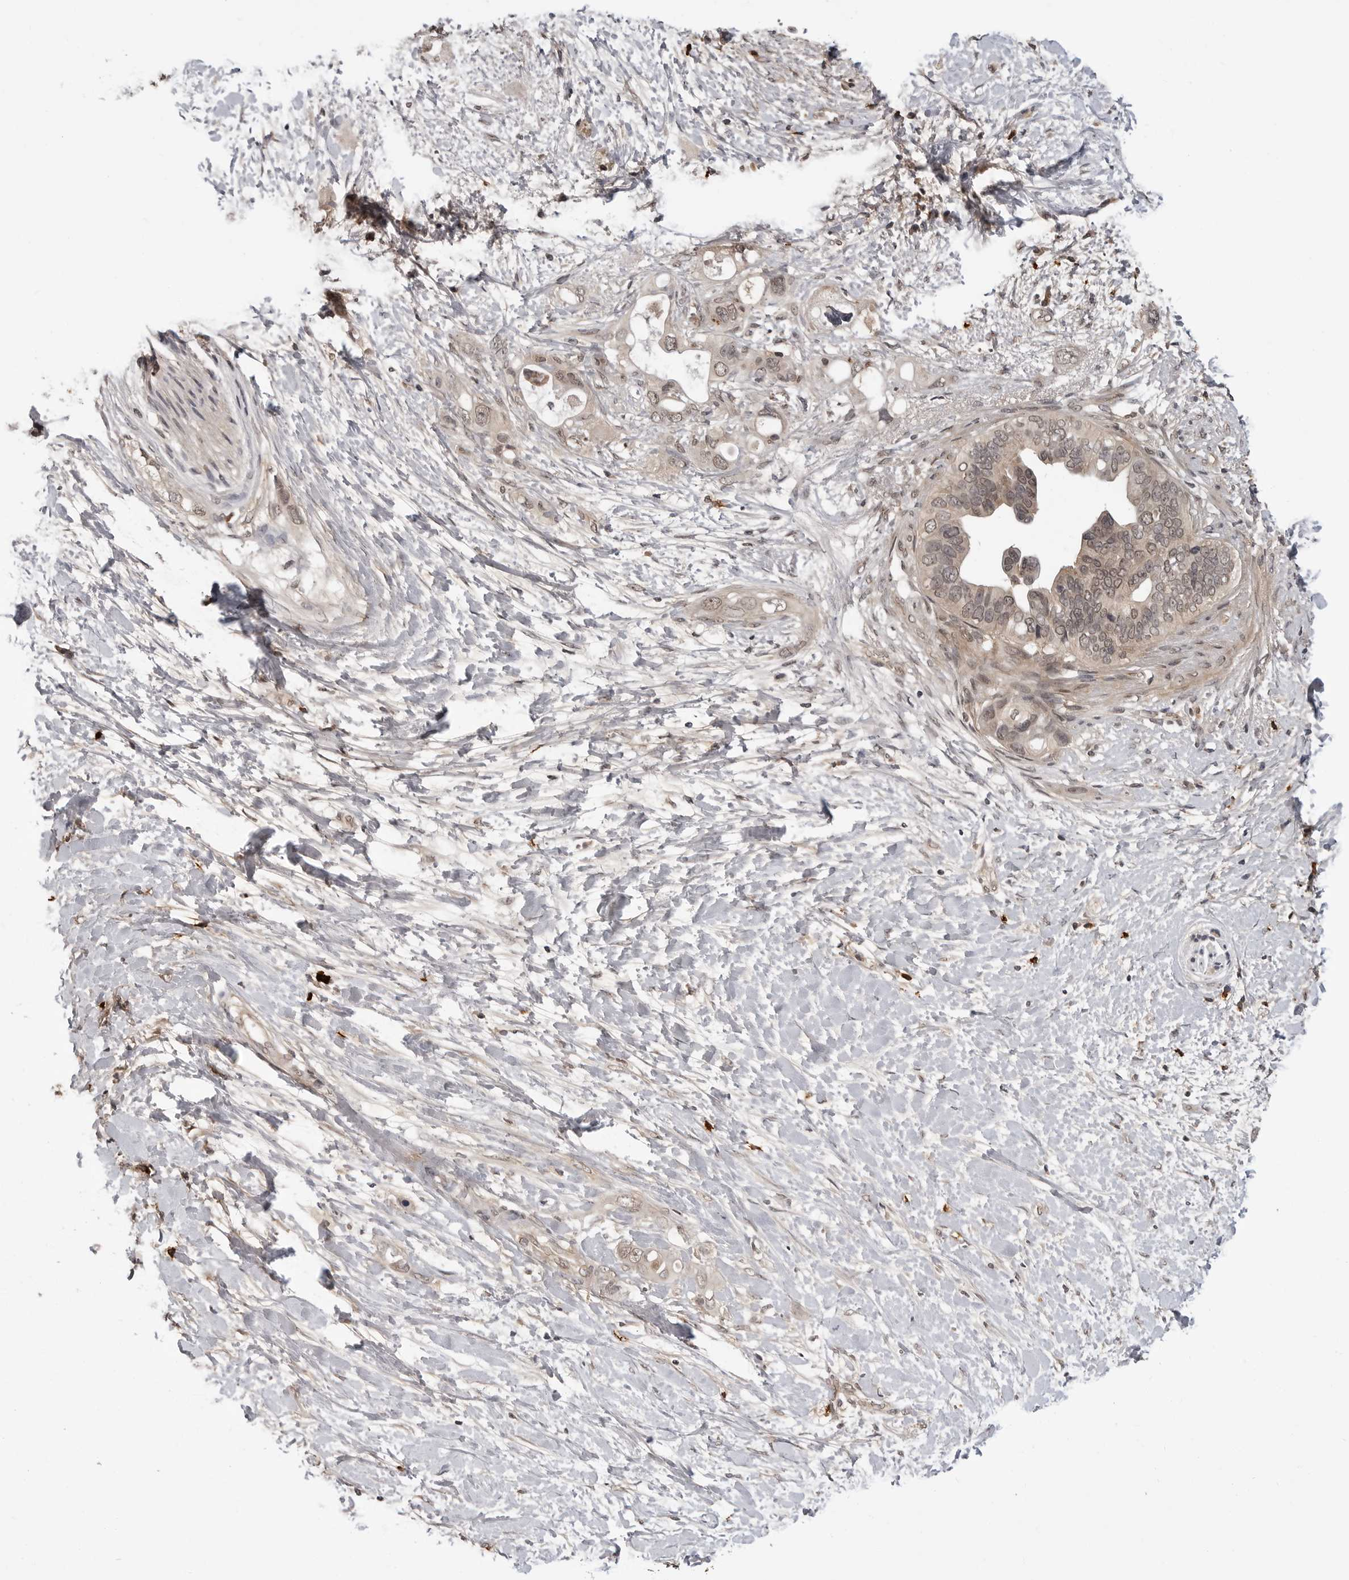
{"staining": {"intensity": "weak", "quantity": "<25%", "location": "nuclear"}, "tissue": "pancreatic cancer", "cell_type": "Tumor cells", "image_type": "cancer", "snomed": [{"axis": "morphology", "description": "Adenocarcinoma, NOS"}, {"axis": "topography", "description": "Pancreas"}], "caption": "A high-resolution histopathology image shows immunohistochemistry staining of pancreatic adenocarcinoma, which demonstrates no significant expression in tumor cells. (Stains: DAB immunohistochemistry with hematoxylin counter stain, Microscopy: brightfield microscopy at high magnification).", "gene": "IL24", "patient": {"sex": "female", "age": 56}}